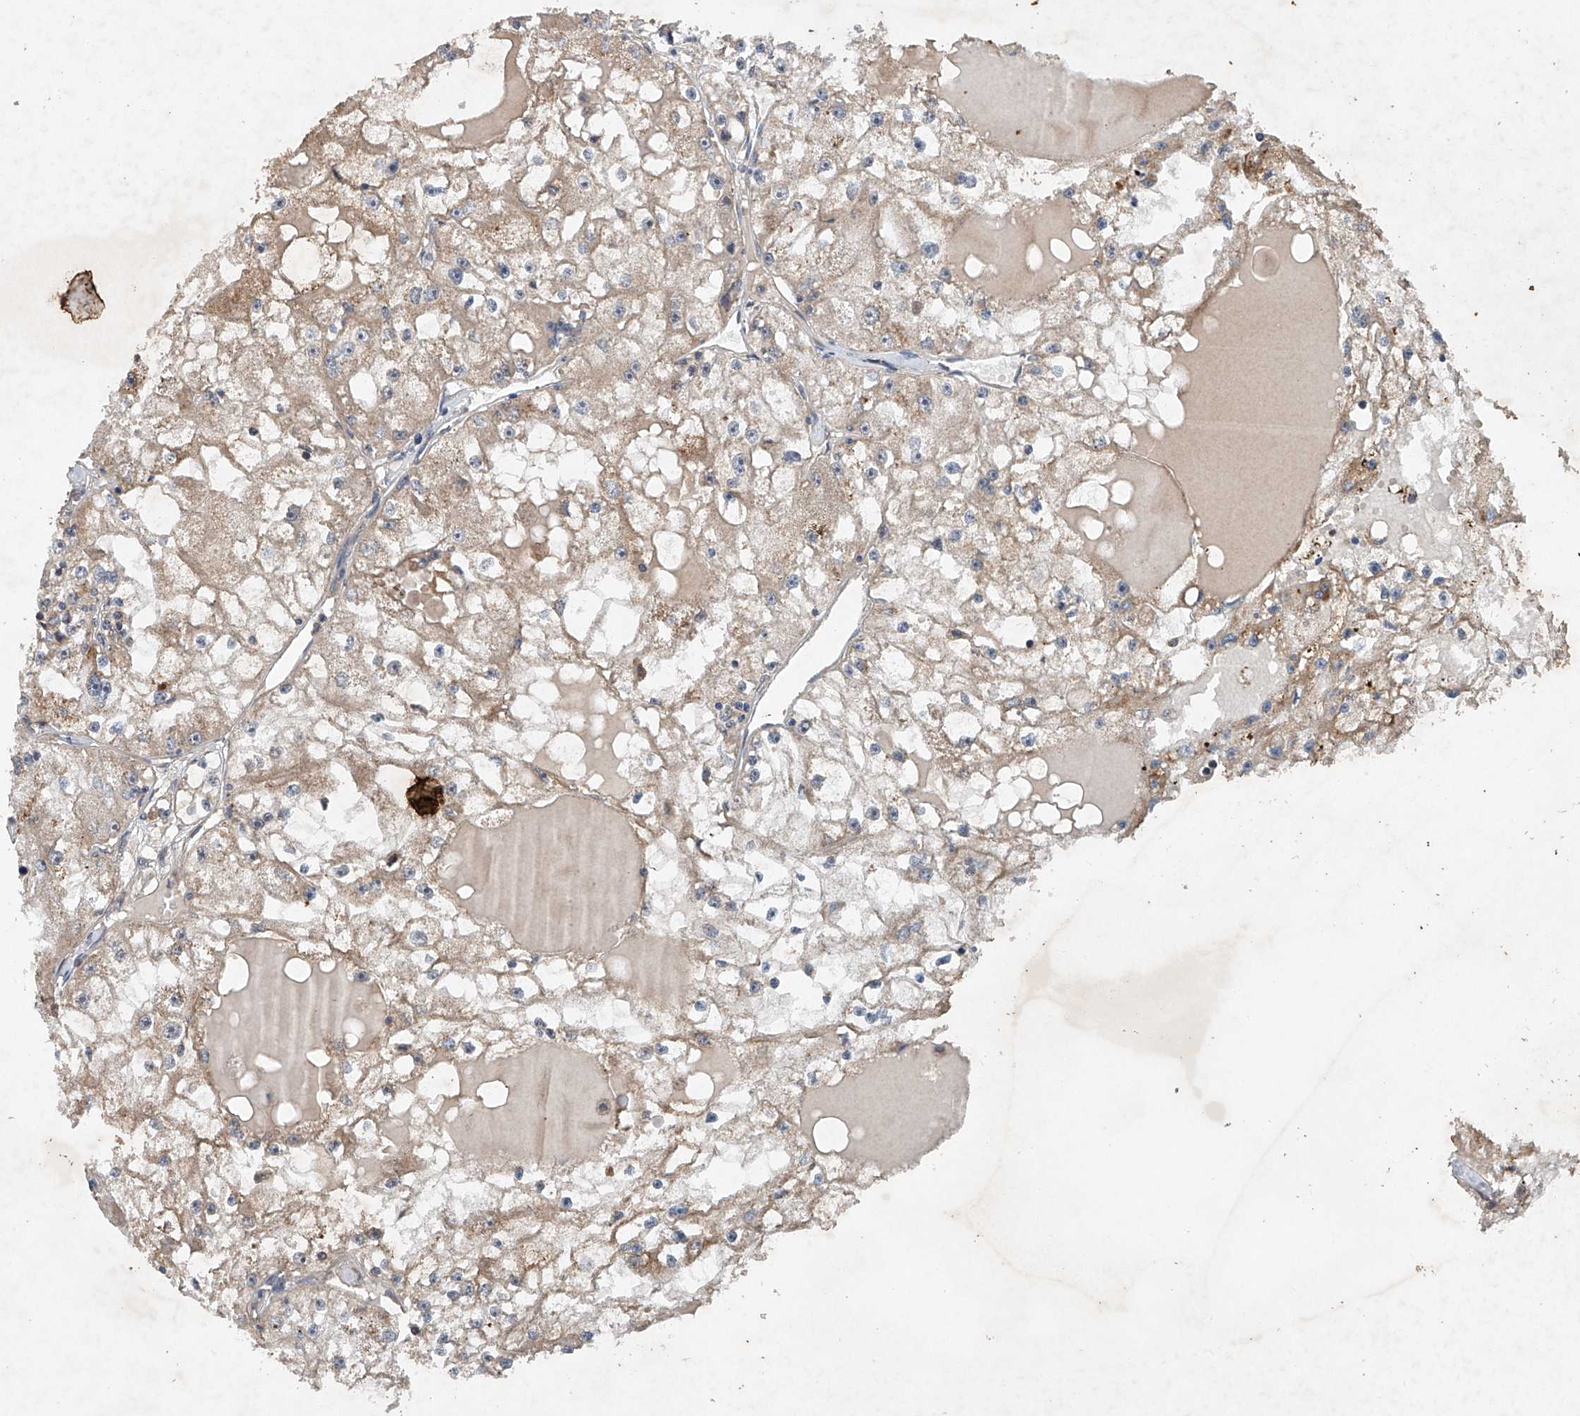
{"staining": {"intensity": "moderate", "quantity": "25%-75%", "location": "cytoplasmic/membranous"}, "tissue": "renal cancer", "cell_type": "Tumor cells", "image_type": "cancer", "snomed": [{"axis": "morphology", "description": "Adenocarcinoma, NOS"}, {"axis": "topography", "description": "Kidney"}], "caption": "Immunohistochemistry (IHC) of renal adenocarcinoma reveals medium levels of moderate cytoplasmic/membranous expression in about 25%-75% of tumor cells.", "gene": "CEP85L", "patient": {"sex": "male", "age": 56}}